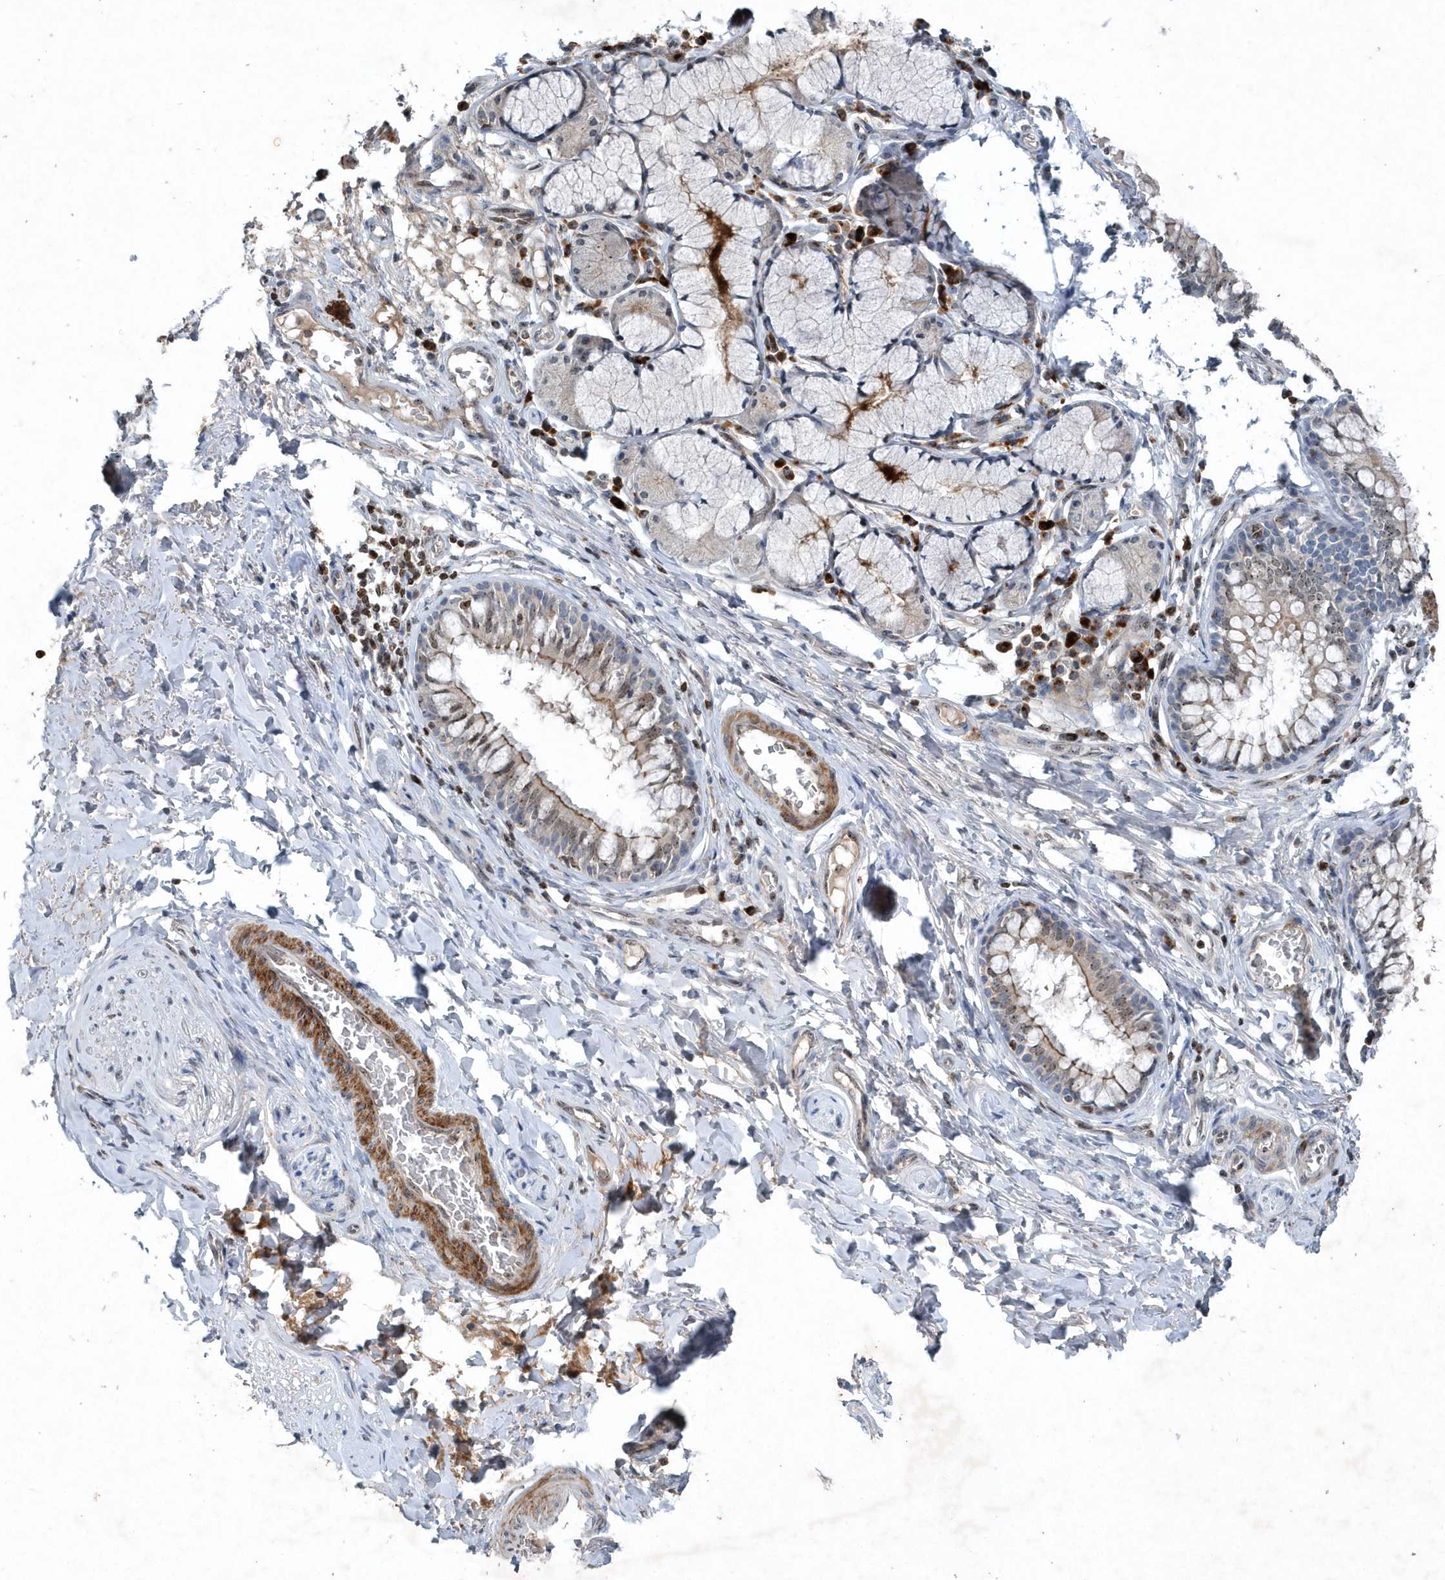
{"staining": {"intensity": "moderate", "quantity": "<25%", "location": "cytoplasmic/membranous"}, "tissue": "bronchus", "cell_type": "Respiratory epithelial cells", "image_type": "normal", "snomed": [{"axis": "morphology", "description": "Normal tissue, NOS"}, {"axis": "topography", "description": "Cartilage tissue"}, {"axis": "topography", "description": "Bronchus"}], "caption": "About <25% of respiratory epithelial cells in normal bronchus exhibit moderate cytoplasmic/membranous protein positivity as visualized by brown immunohistochemical staining.", "gene": "QTRT2", "patient": {"sex": "female", "age": 36}}